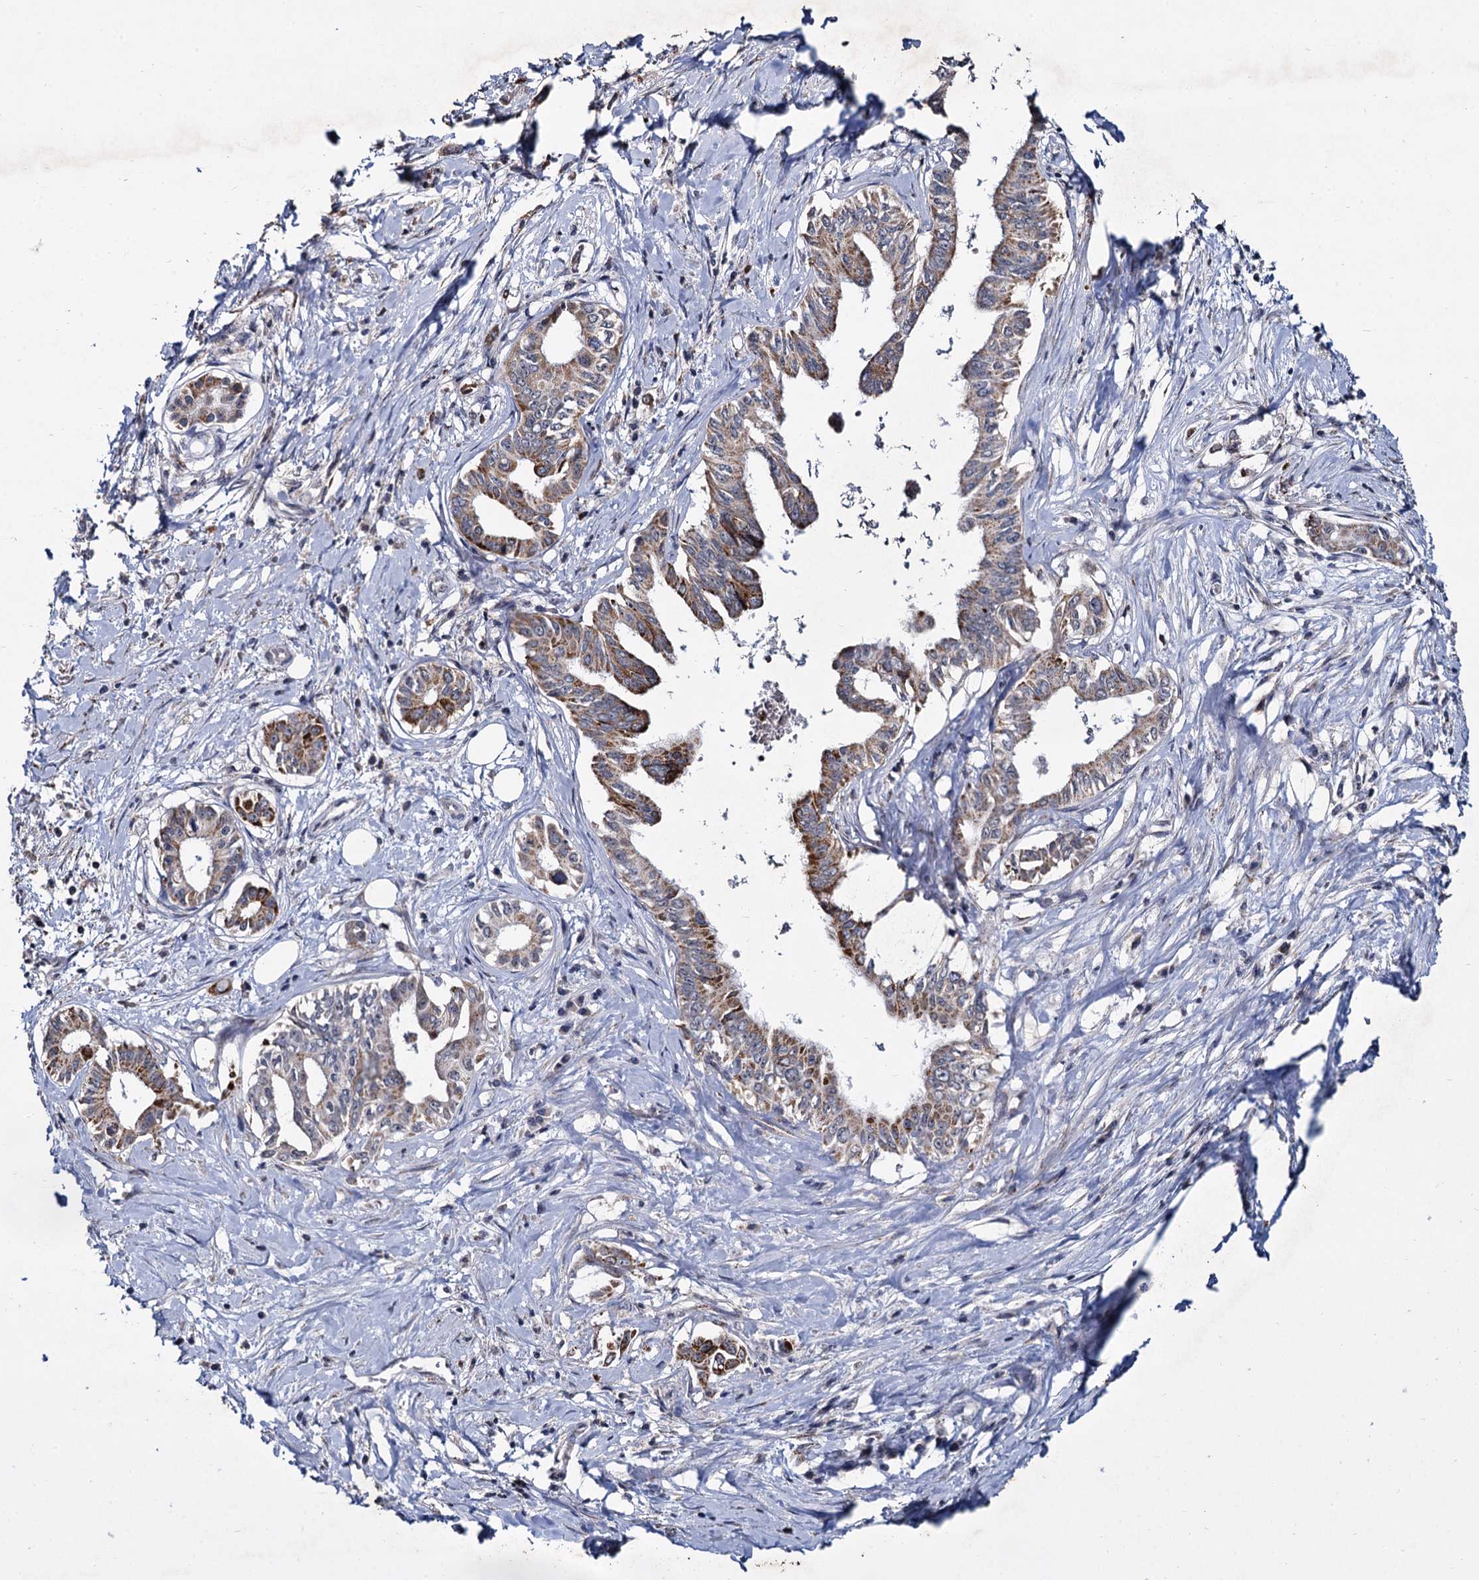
{"staining": {"intensity": "moderate", "quantity": "25%-75%", "location": "cytoplasmic/membranous"}, "tissue": "pancreatic cancer", "cell_type": "Tumor cells", "image_type": "cancer", "snomed": [{"axis": "morphology", "description": "Adenocarcinoma, NOS"}, {"axis": "topography", "description": "Pancreas"}], "caption": "Immunohistochemistry histopathology image of human pancreatic adenocarcinoma stained for a protein (brown), which demonstrates medium levels of moderate cytoplasmic/membranous expression in about 25%-75% of tumor cells.", "gene": "RPUSD4", "patient": {"sex": "female", "age": 77}}